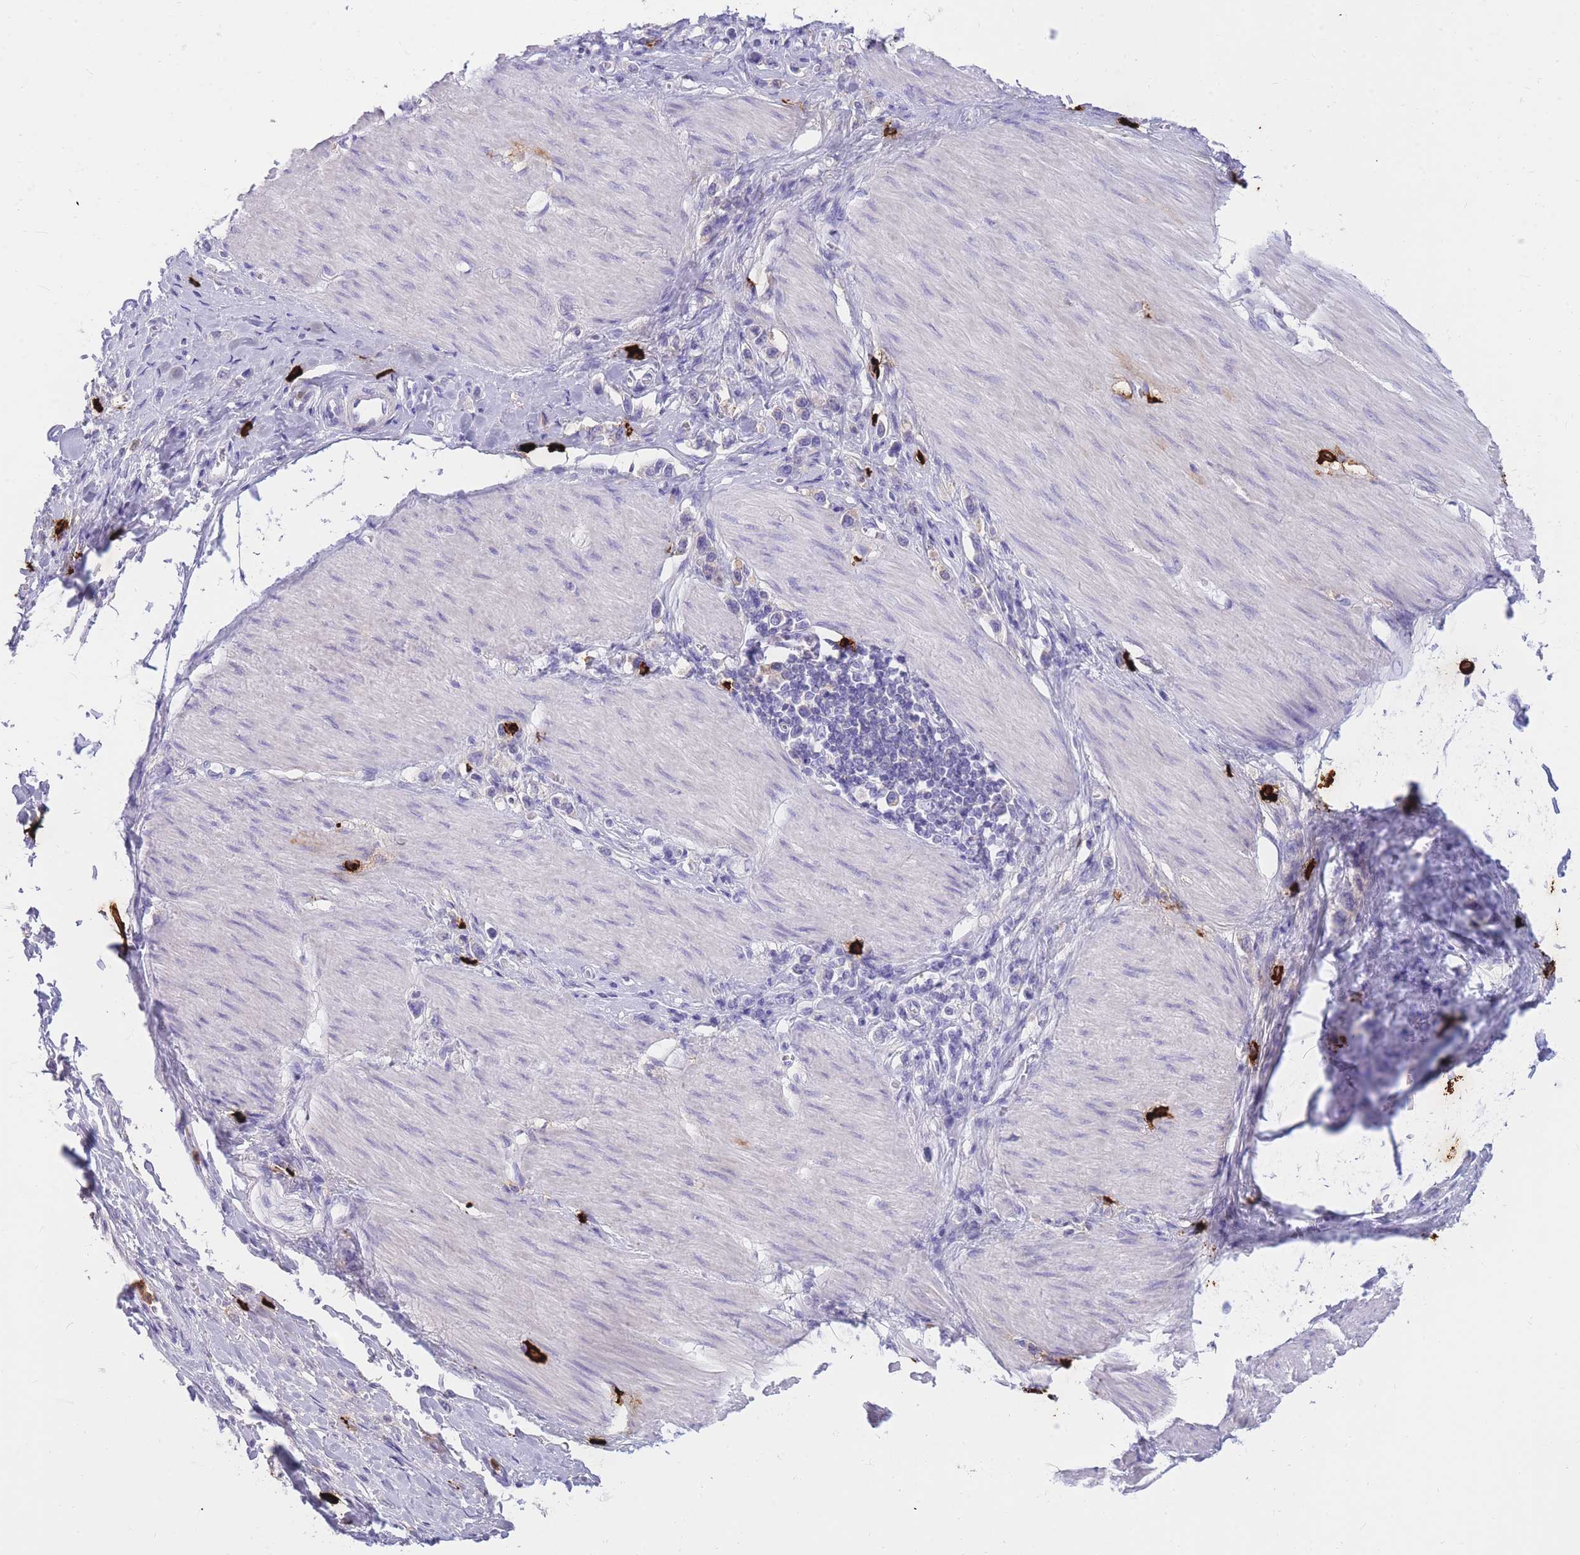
{"staining": {"intensity": "negative", "quantity": "none", "location": "none"}, "tissue": "stomach cancer", "cell_type": "Tumor cells", "image_type": "cancer", "snomed": [{"axis": "morphology", "description": "Adenocarcinoma, NOS"}, {"axis": "topography", "description": "Stomach"}], "caption": "Protein analysis of stomach adenocarcinoma demonstrates no significant staining in tumor cells. The staining is performed using DAB (3,3'-diaminobenzidine) brown chromogen with nuclei counter-stained in using hematoxylin.", "gene": "TPSAB1", "patient": {"sex": "female", "age": 65}}